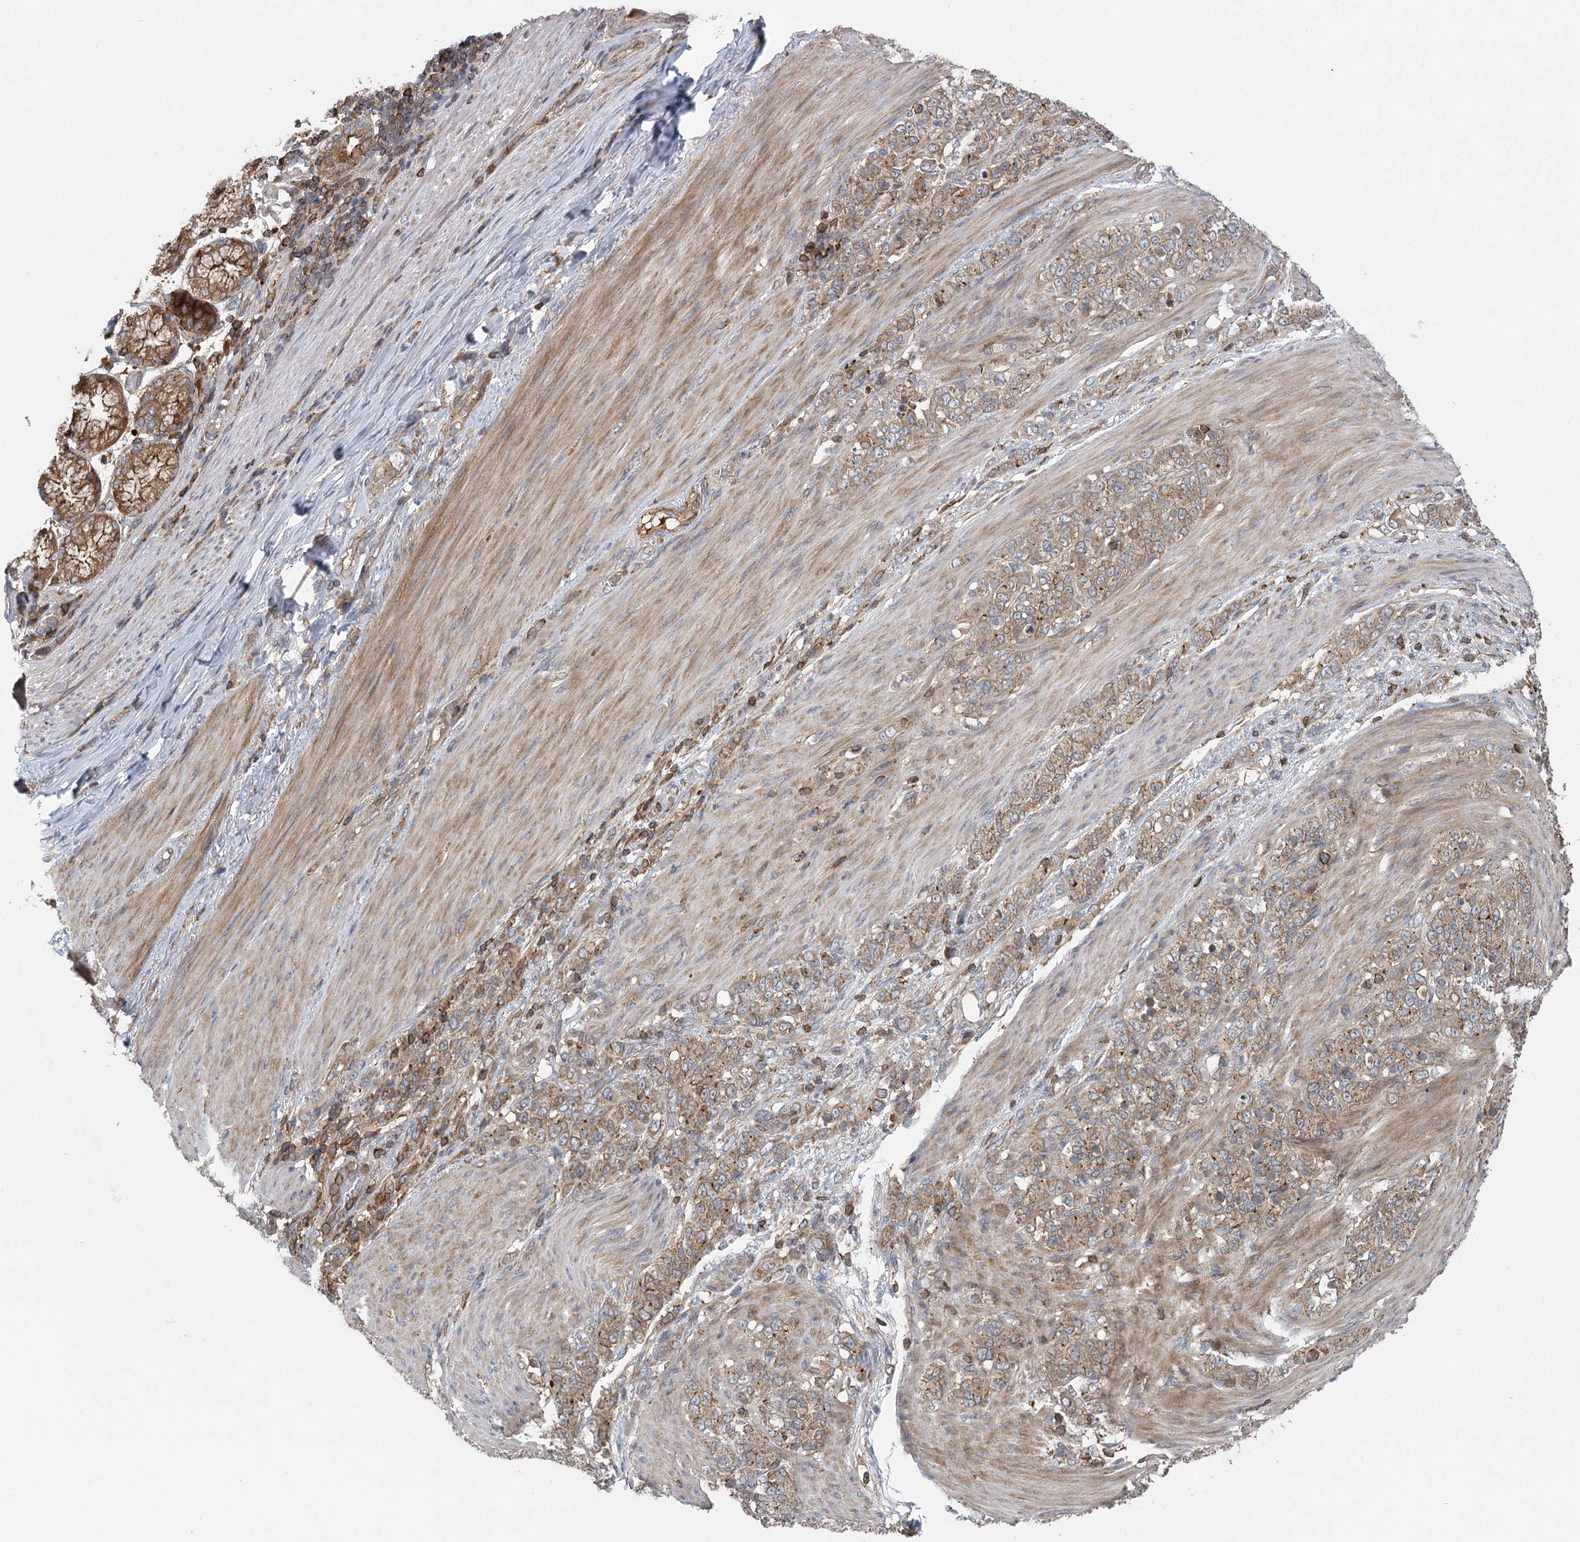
{"staining": {"intensity": "weak", "quantity": ">75%", "location": "cytoplasmic/membranous"}, "tissue": "stomach cancer", "cell_type": "Tumor cells", "image_type": "cancer", "snomed": [{"axis": "morphology", "description": "Adenocarcinoma, NOS"}, {"axis": "topography", "description": "Stomach"}], "caption": "Weak cytoplasmic/membranous protein staining is present in approximately >75% of tumor cells in stomach cancer (adenocarcinoma).", "gene": "PLEKHA7", "patient": {"sex": "female", "age": 79}}